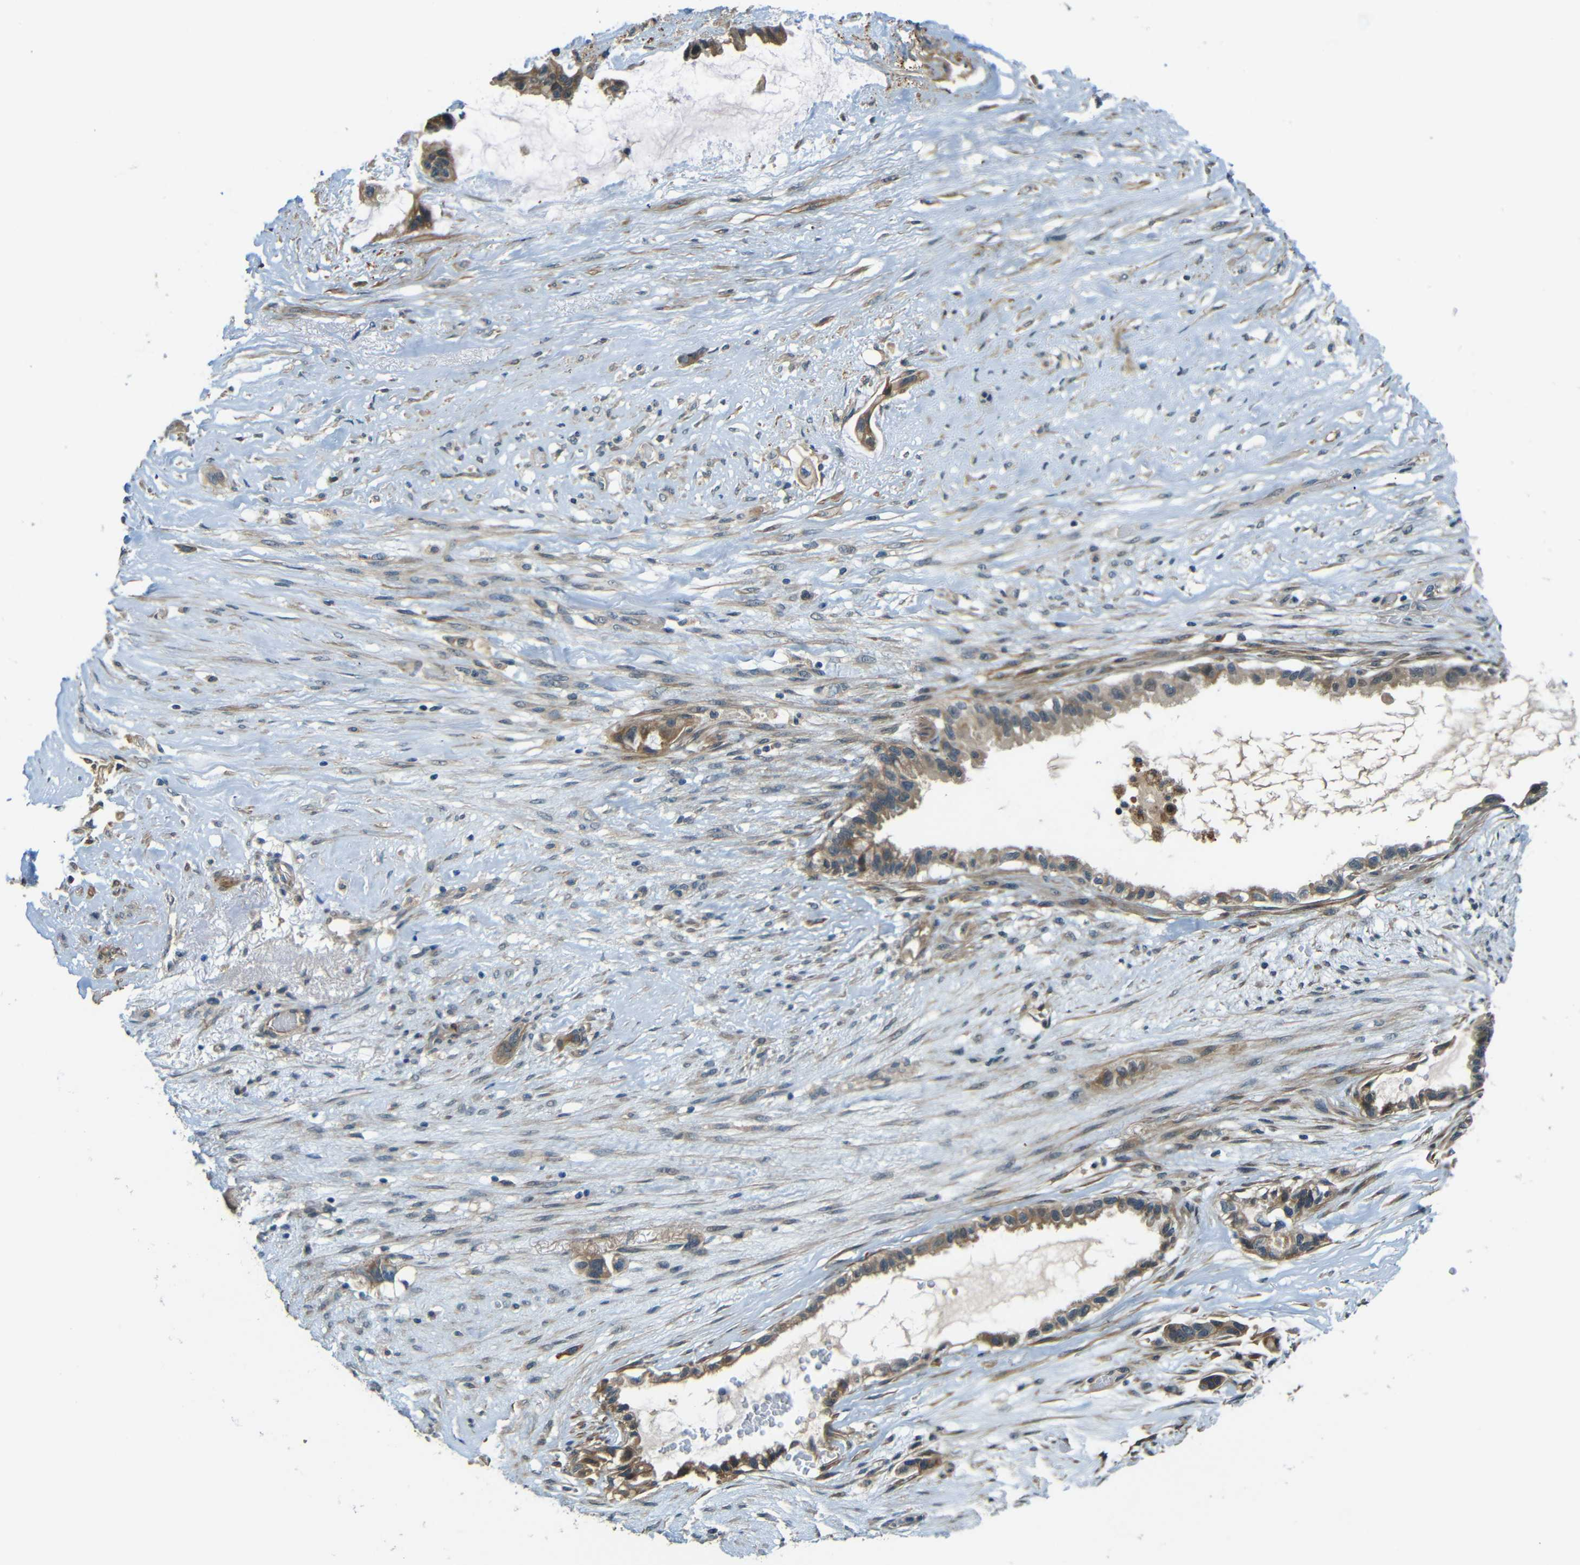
{"staining": {"intensity": "moderate", "quantity": ">75%", "location": "cytoplasmic/membranous"}, "tissue": "liver cancer", "cell_type": "Tumor cells", "image_type": "cancer", "snomed": [{"axis": "morphology", "description": "Cholangiocarcinoma"}, {"axis": "topography", "description": "Liver"}], "caption": "About >75% of tumor cells in liver cancer show moderate cytoplasmic/membranous protein positivity as visualized by brown immunohistochemical staining.", "gene": "FNDC3A", "patient": {"sex": "female", "age": 65}}